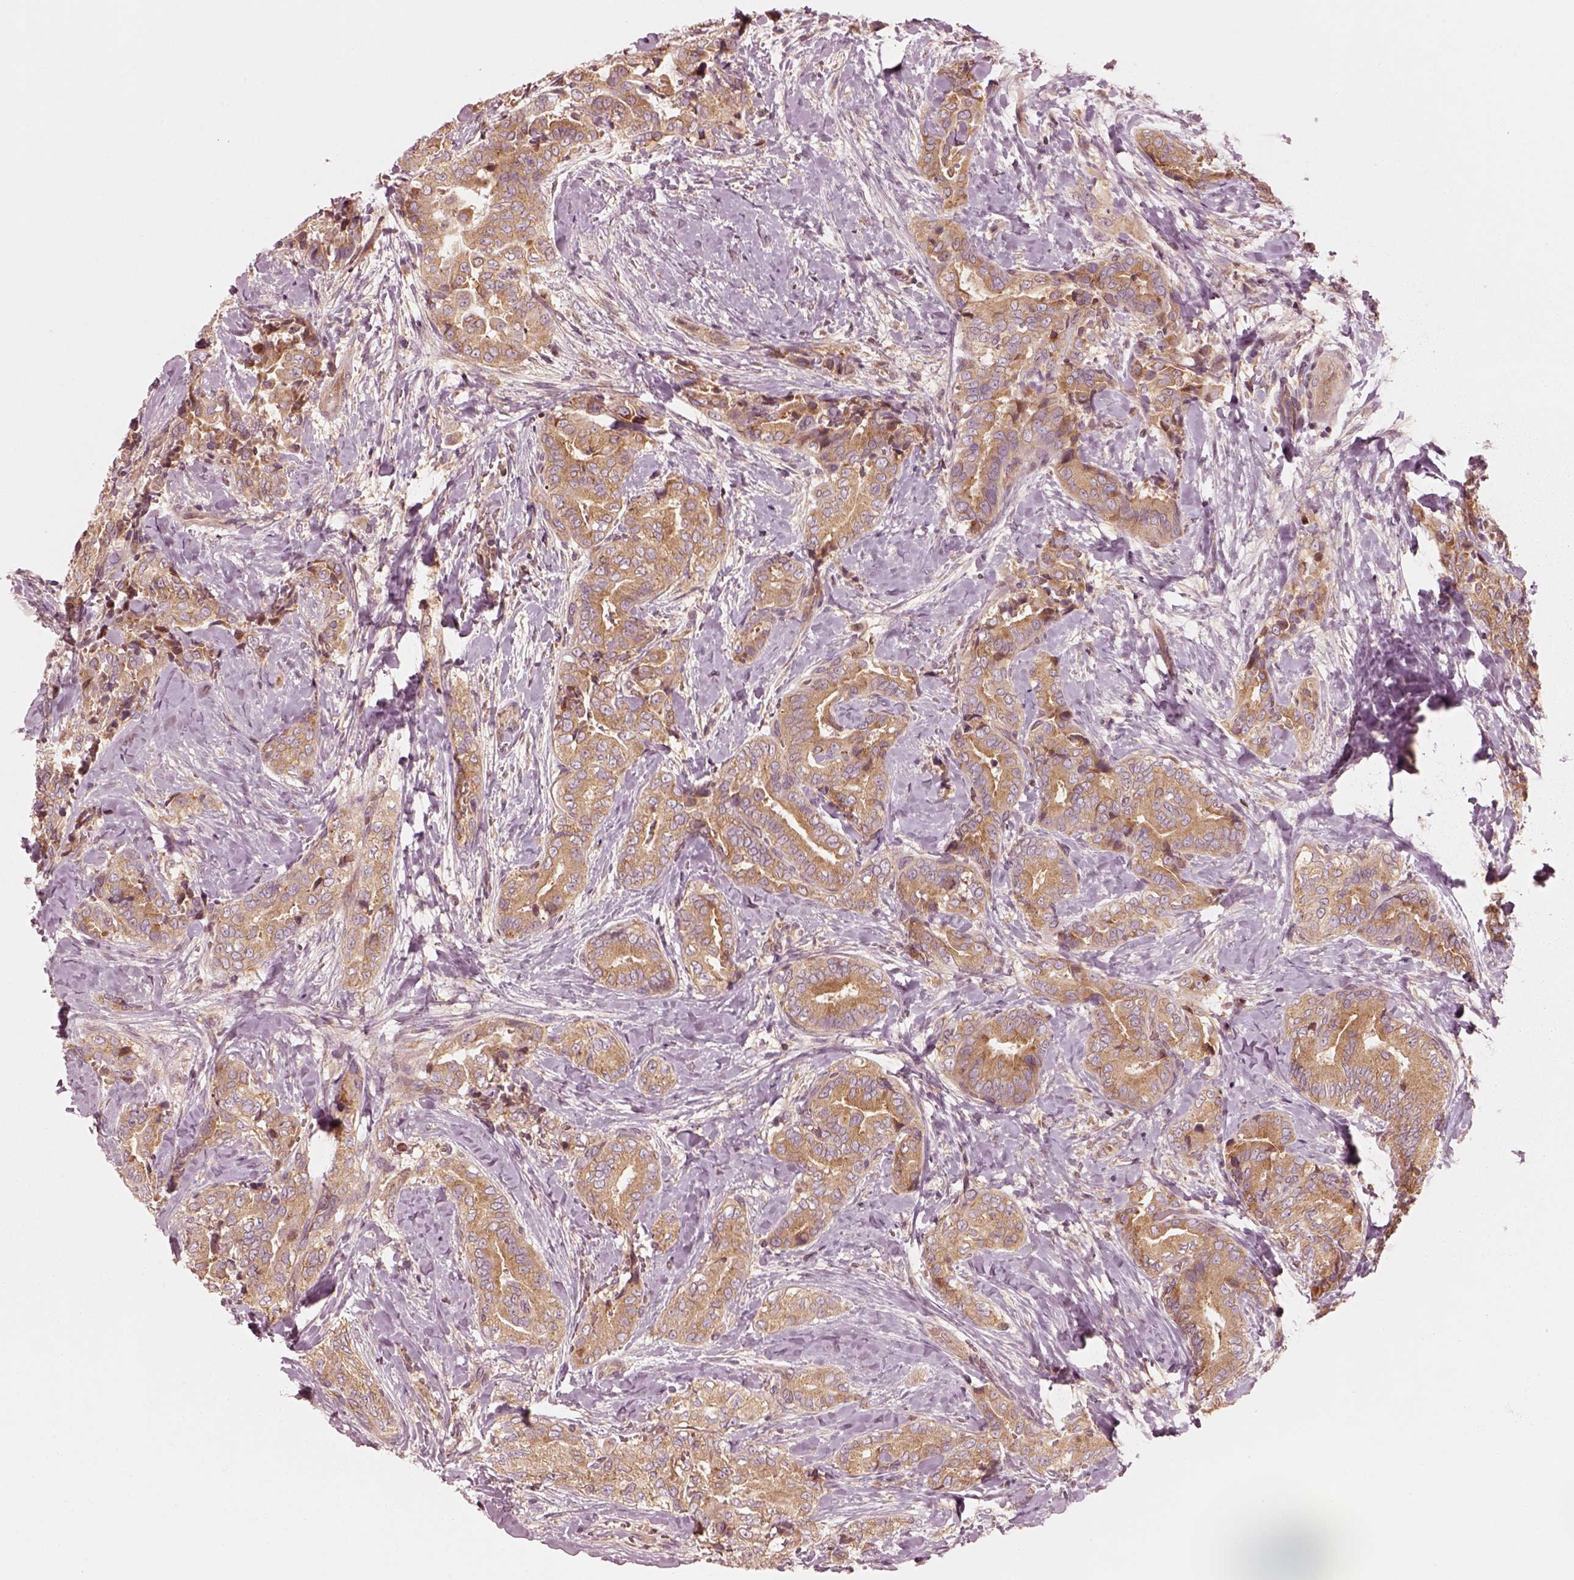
{"staining": {"intensity": "moderate", "quantity": ">75%", "location": "cytoplasmic/membranous"}, "tissue": "thyroid cancer", "cell_type": "Tumor cells", "image_type": "cancer", "snomed": [{"axis": "morphology", "description": "Papillary adenocarcinoma, NOS"}, {"axis": "topography", "description": "Thyroid gland"}], "caption": "IHC histopathology image of thyroid cancer stained for a protein (brown), which exhibits medium levels of moderate cytoplasmic/membranous positivity in about >75% of tumor cells.", "gene": "CNOT2", "patient": {"sex": "male", "age": 61}}